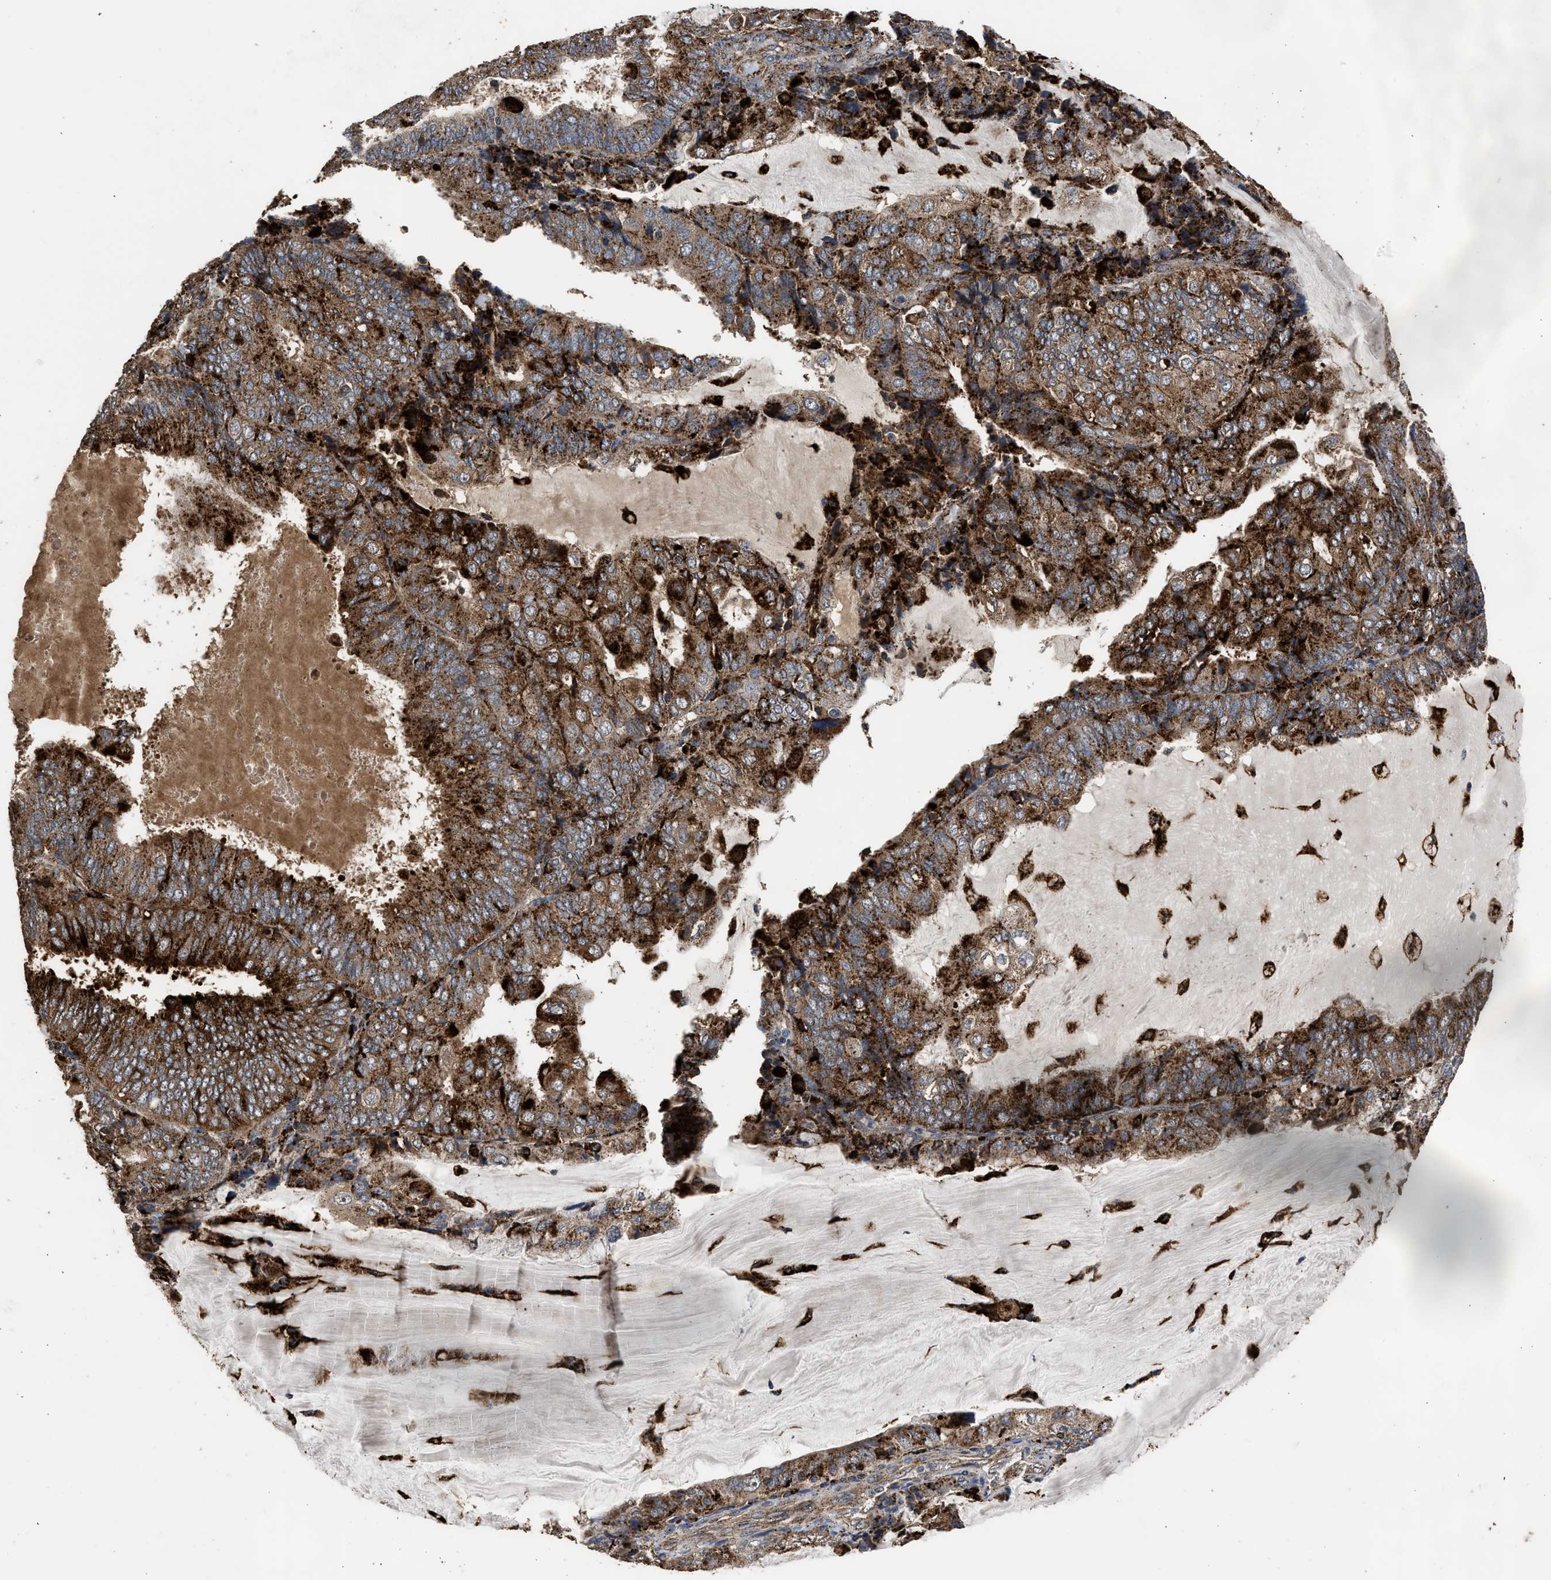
{"staining": {"intensity": "strong", "quantity": ">75%", "location": "cytoplasmic/membranous"}, "tissue": "endometrial cancer", "cell_type": "Tumor cells", "image_type": "cancer", "snomed": [{"axis": "morphology", "description": "Adenocarcinoma, NOS"}, {"axis": "topography", "description": "Endometrium"}], "caption": "Immunohistochemical staining of endometrial adenocarcinoma demonstrates high levels of strong cytoplasmic/membranous positivity in about >75% of tumor cells.", "gene": "CTSV", "patient": {"sex": "female", "age": 81}}